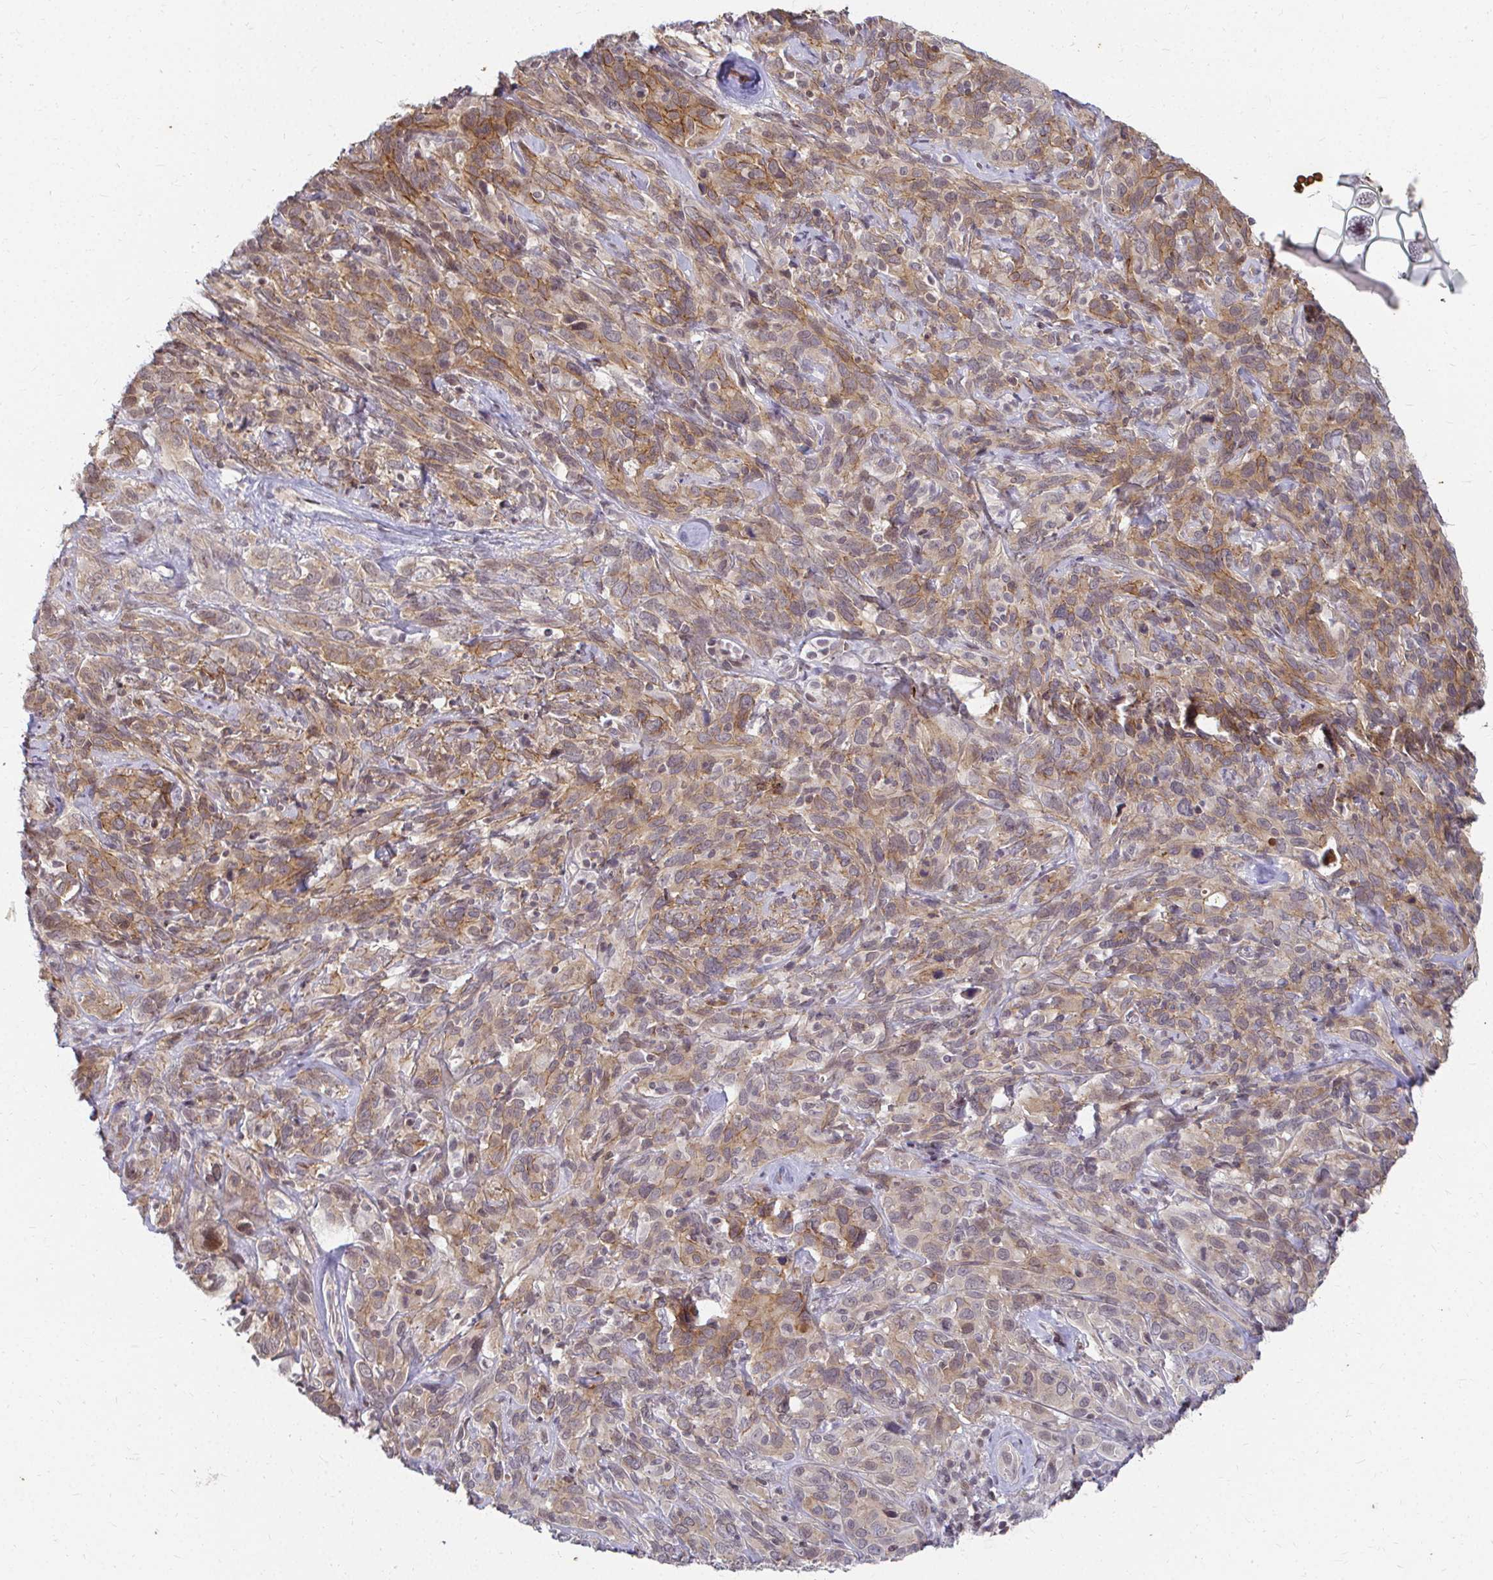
{"staining": {"intensity": "moderate", "quantity": ">75%", "location": "cytoplasmic/membranous"}, "tissue": "cervical cancer", "cell_type": "Tumor cells", "image_type": "cancer", "snomed": [{"axis": "morphology", "description": "Normal tissue, NOS"}, {"axis": "morphology", "description": "Squamous cell carcinoma, NOS"}, {"axis": "topography", "description": "Cervix"}], "caption": "Protein expression analysis of cervical cancer shows moderate cytoplasmic/membranous staining in approximately >75% of tumor cells.", "gene": "ANK3", "patient": {"sex": "female", "age": 51}}